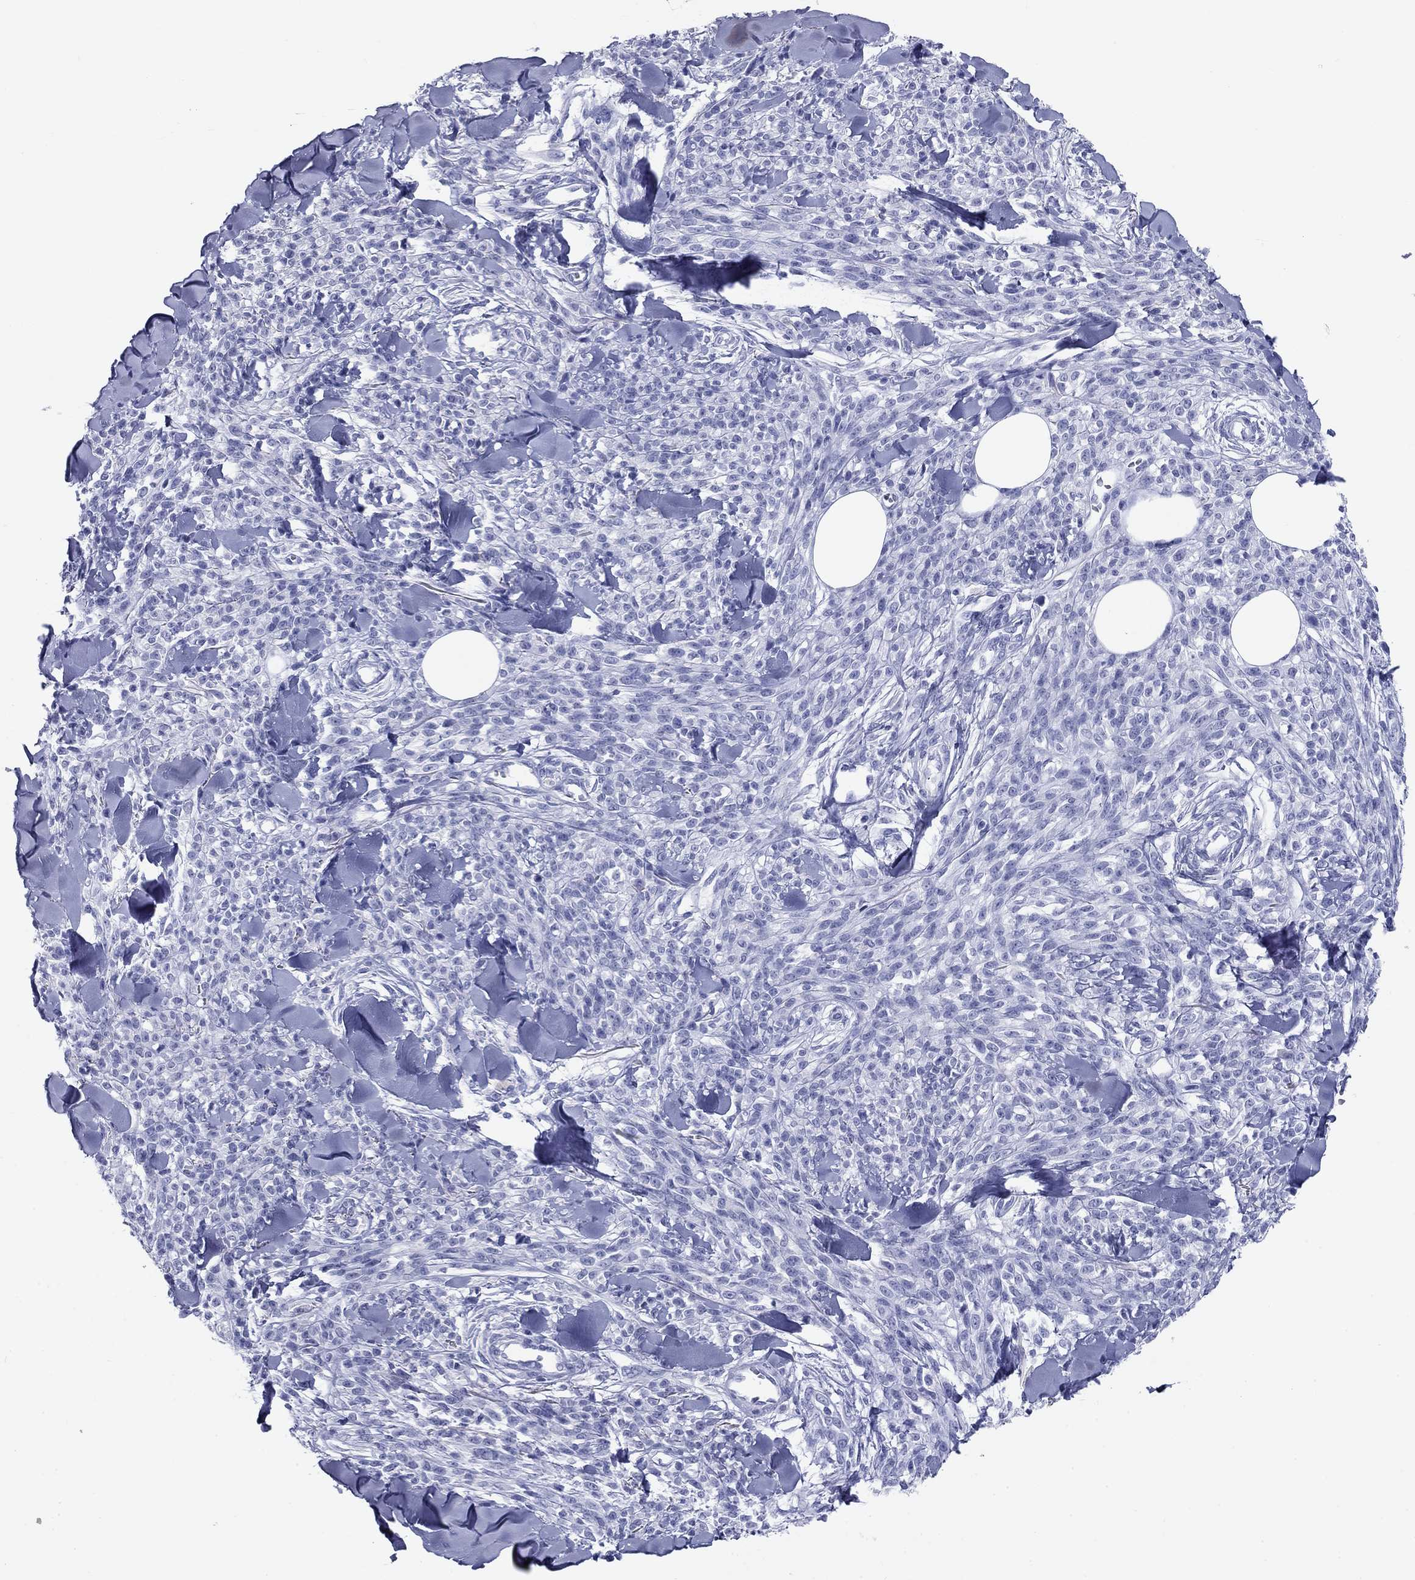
{"staining": {"intensity": "negative", "quantity": "none", "location": "none"}, "tissue": "melanoma", "cell_type": "Tumor cells", "image_type": "cancer", "snomed": [{"axis": "morphology", "description": "Malignant melanoma, NOS"}, {"axis": "topography", "description": "Skin"}, {"axis": "topography", "description": "Skin of trunk"}], "caption": "A high-resolution histopathology image shows immunohistochemistry staining of melanoma, which exhibits no significant positivity in tumor cells.", "gene": "NPPA", "patient": {"sex": "male", "age": 74}}